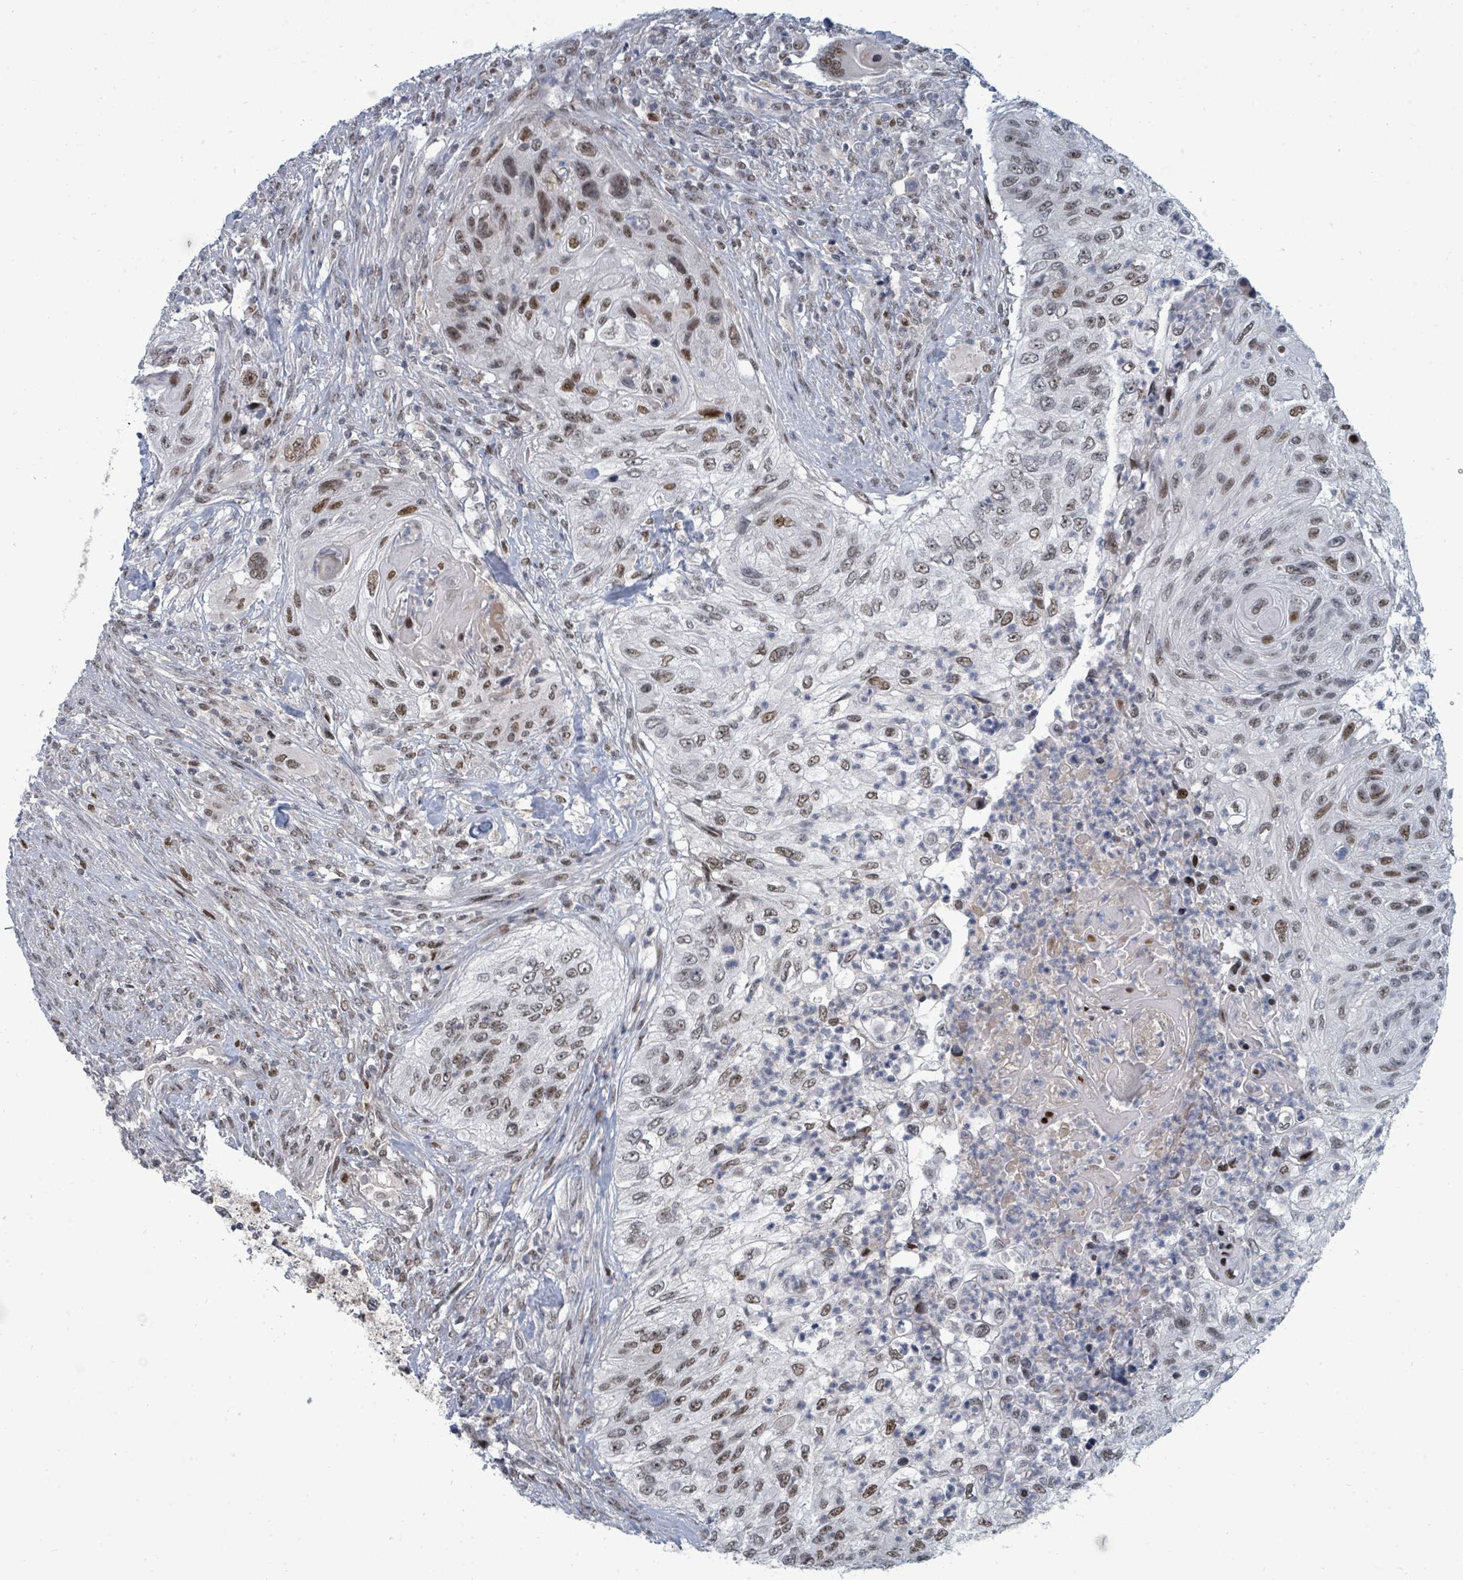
{"staining": {"intensity": "moderate", "quantity": "25%-75%", "location": "nuclear"}, "tissue": "urothelial cancer", "cell_type": "Tumor cells", "image_type": "cancer", "snomed": [{"axis": "morphology", "description": "Urothelial carcinoma, High grade"}, {"axis": "topography", "description": "Urinary bladder"}], "caption": "Protein expression analysis of urothelial cancer demonstrates moderate nuclear expression in approximately 25%-75% of tumor cells. (DAB (3,3'-diaminobenzidine) IHC with brightfield microscopy, high magnification).", "gene": "UCK1", "patient": {"sex": "female", "age": 60}}